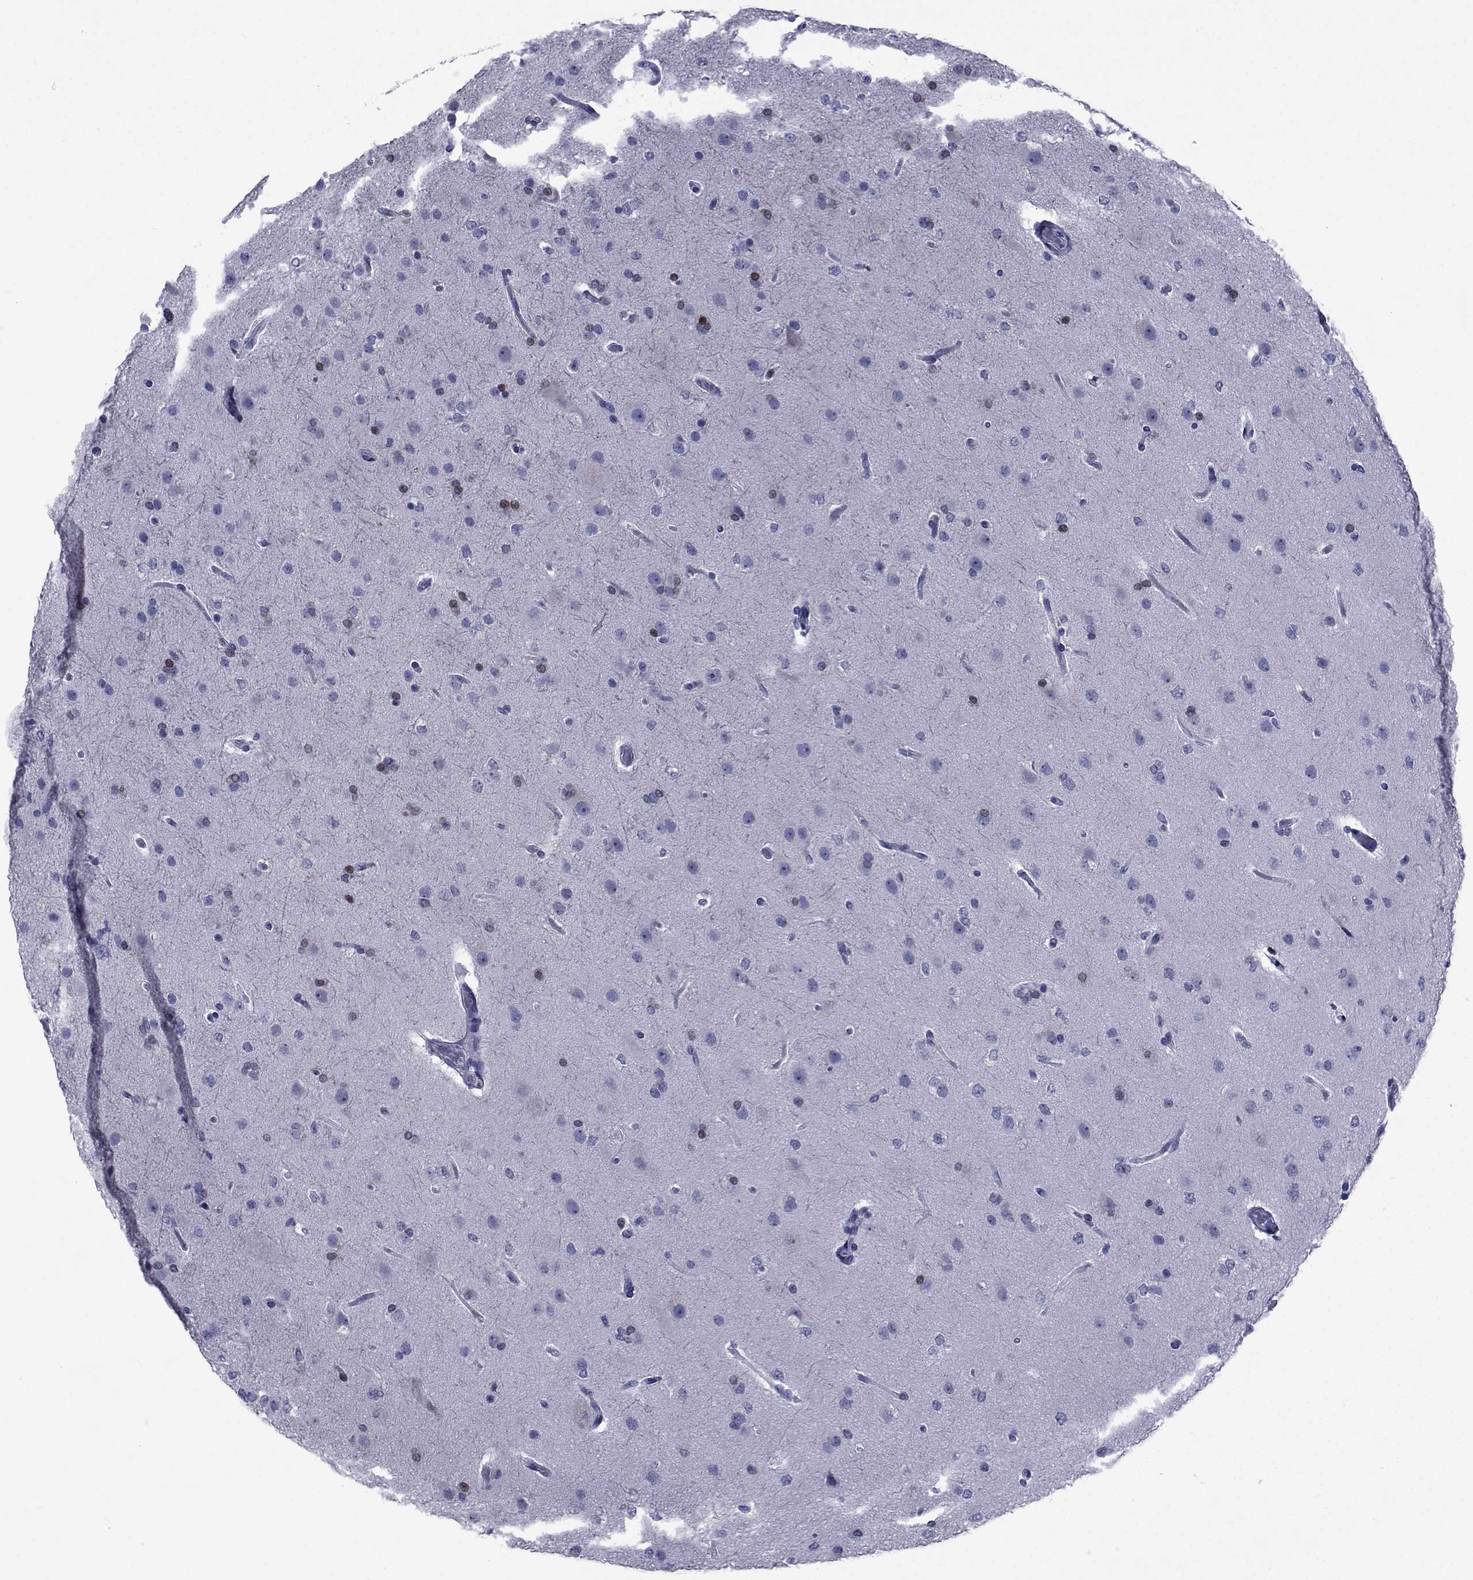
{"staining": {"intensity": "negative", "quantity": "none", "location": "none"}, "tissue": "glioma", "cell_type": "Tumor cells", "image_type": "cancer", "snomed": [{"axis": "morphology", "description": "Glioma, malignant, High grade"}, {"axis": "topography", "description": "Brain"}], "caption": "Tumor cells show no significant protein staining in glioma.", "gene": "ROPN1", "patient": {"sex": "male", "age": 68}}